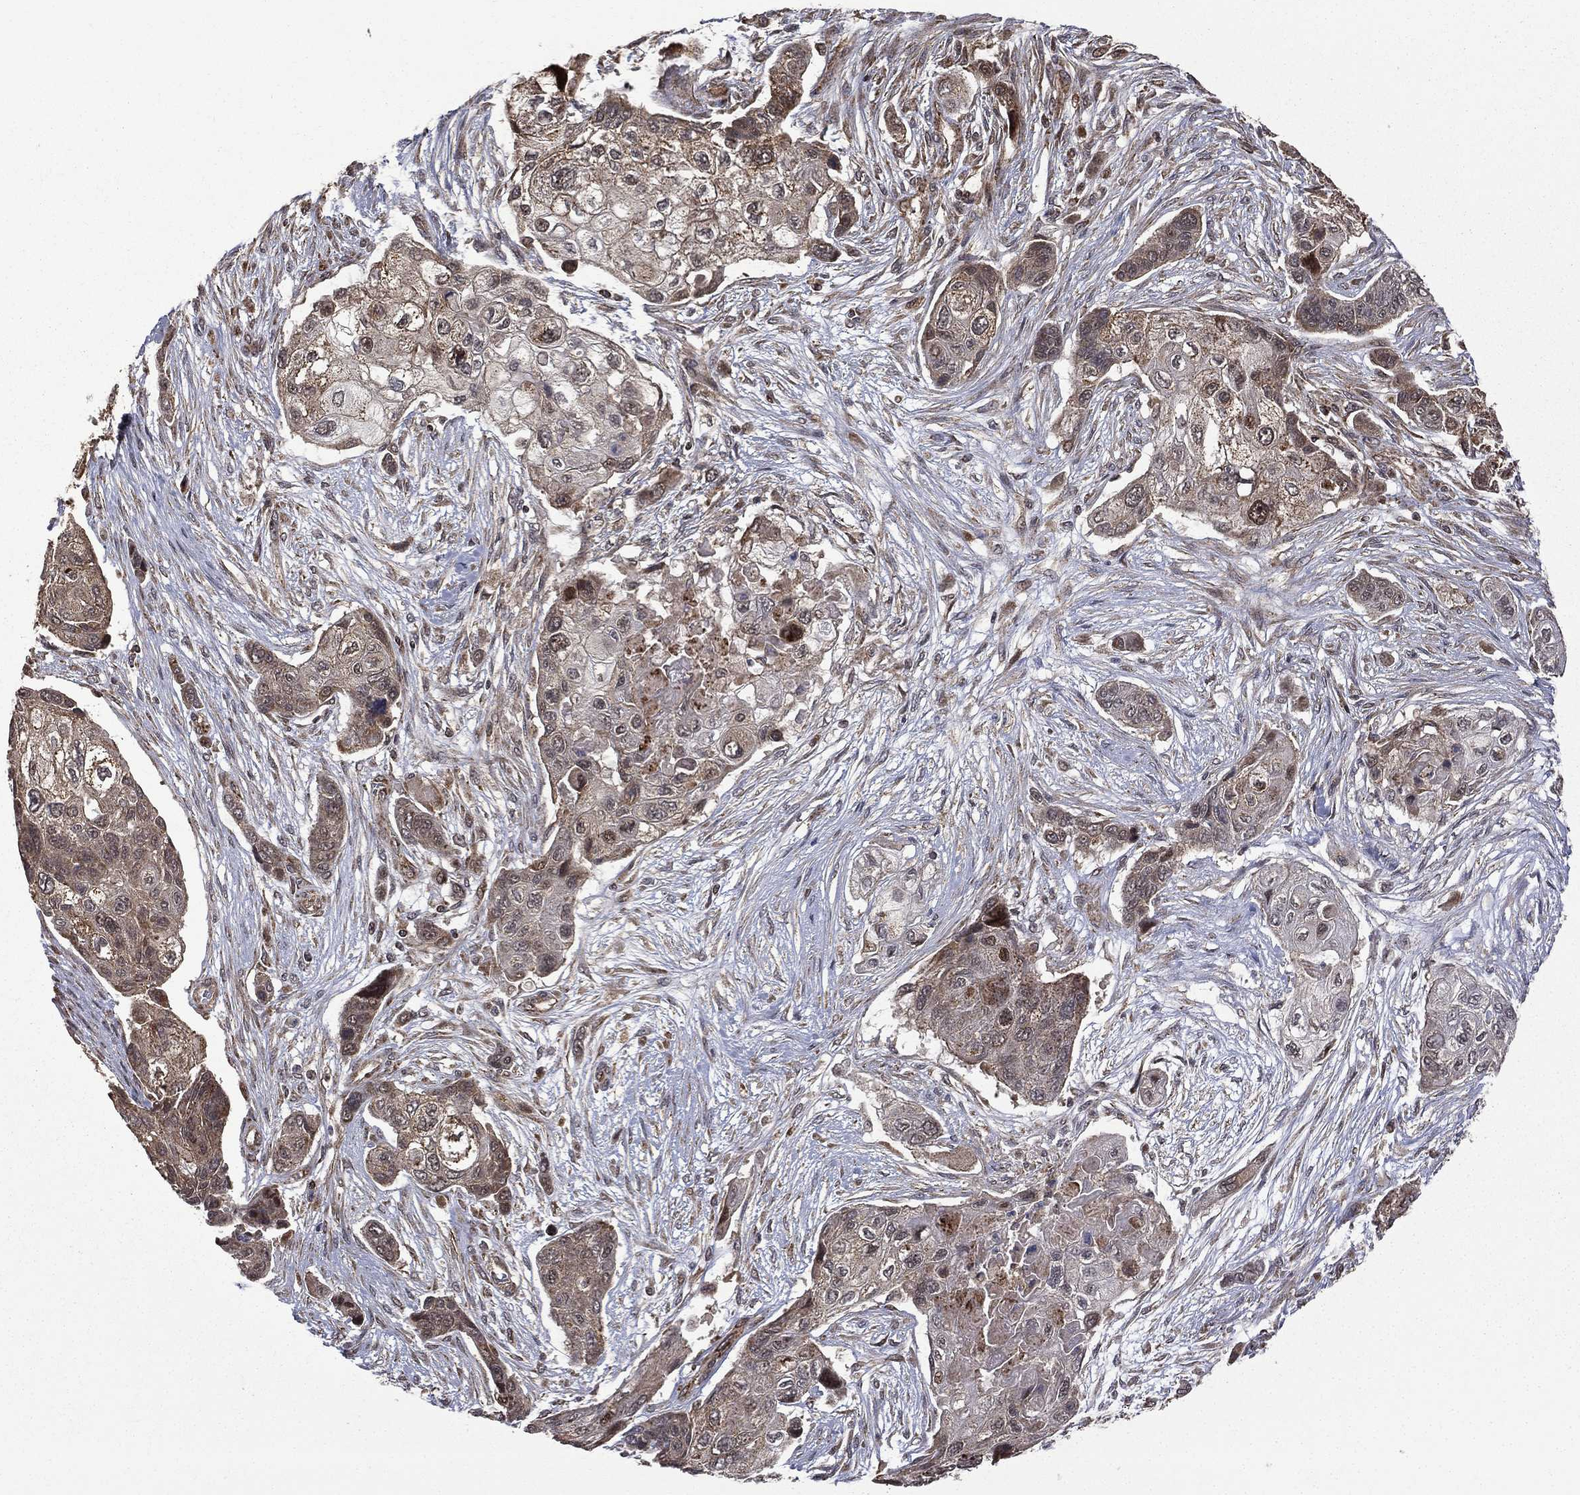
{"staining": {"intensity": "weak", "quantity": ">75%", "location": "cytoplasmic/membranous"}, "tissue": "lung cancer", "cell_type": "Tumor cells", "image_type": "cancer", "snomed": [{"axis": "morphology", "description": "Squamous cell carcinoma, NOS"}, {"axis": "topography", "description": "Lung"}], "caption": "Weak cytoplasmic/membranous protein expression is seen in approximately >75% of tumor cells in squamous cell carcinoma (lung).", "gene": "GIMAP6", "patient": {"sex": "male", "age": 69}}